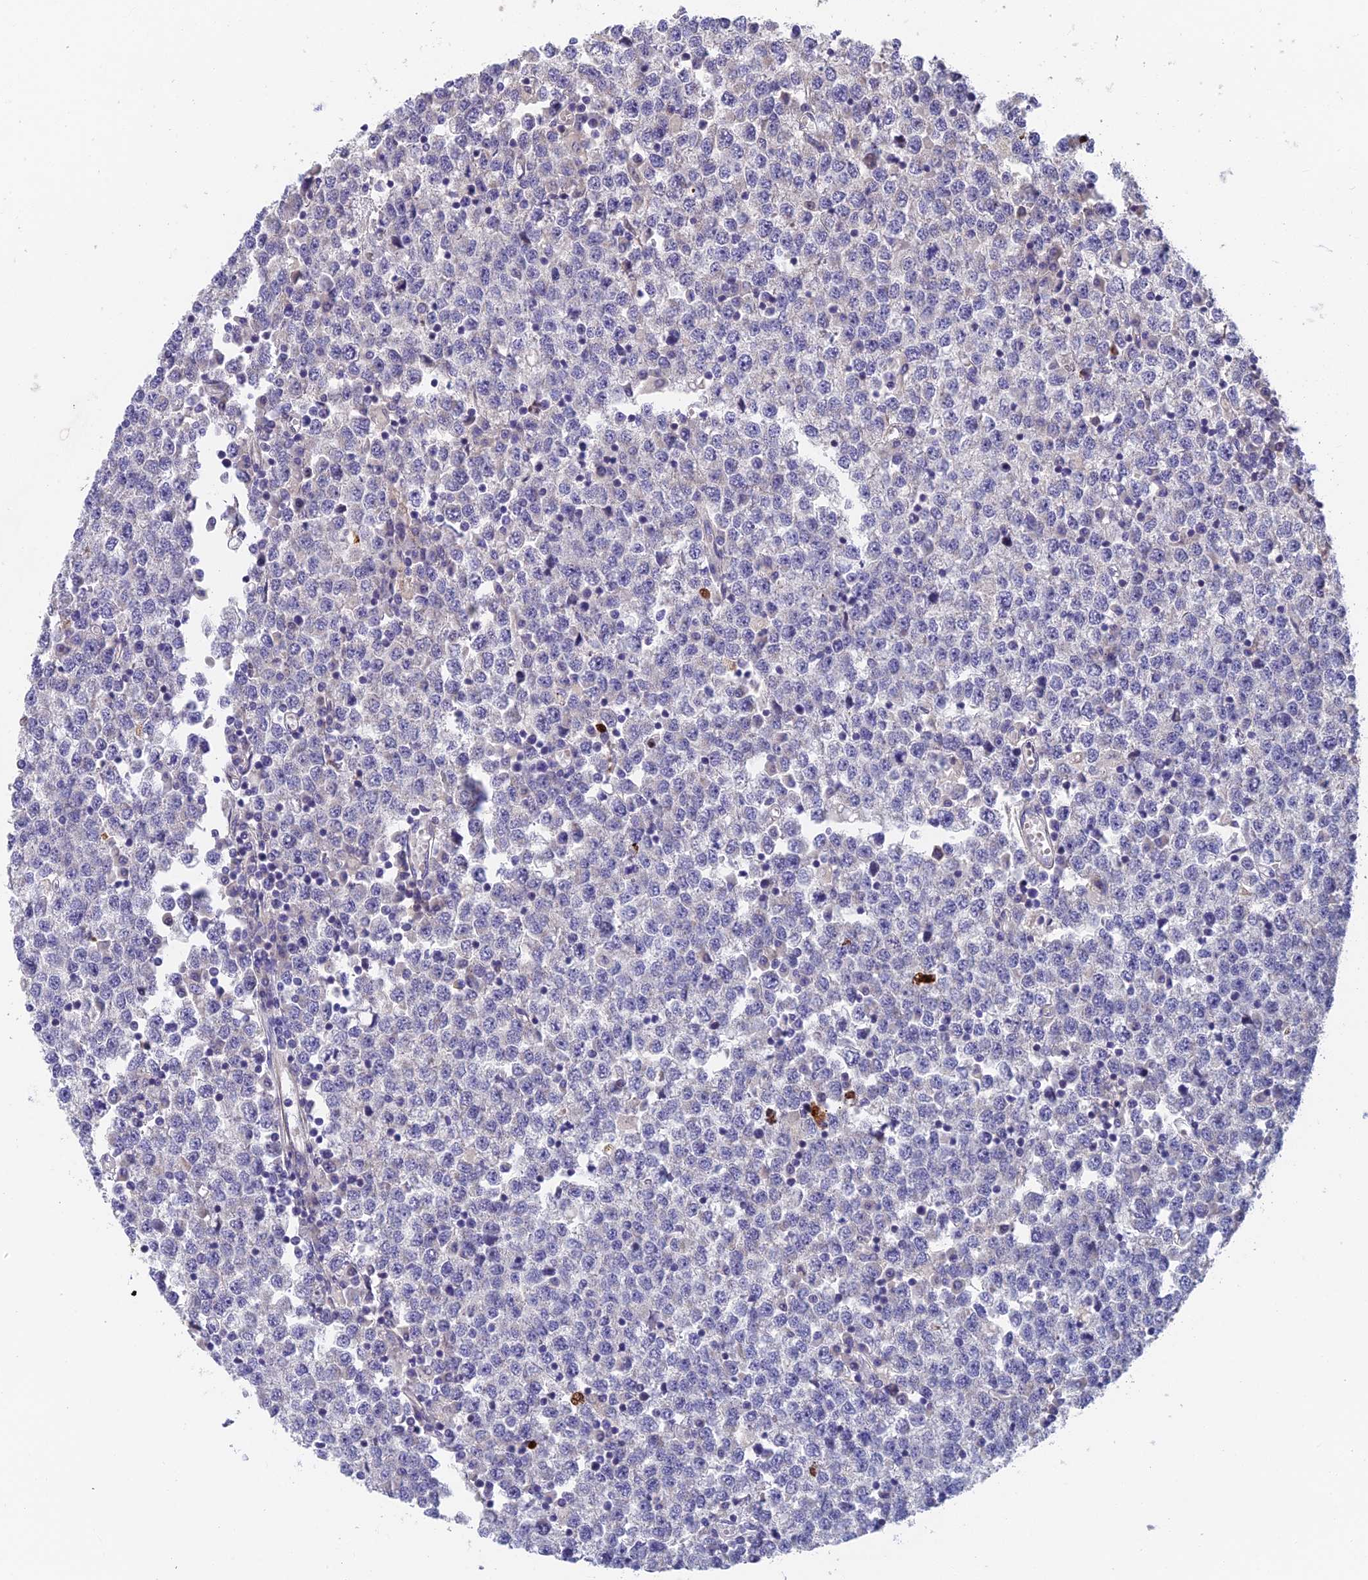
{"staining": {"intensity": "negative", "quantity": "none", "location": "none"}, "tissue": "testis cancer", "cell_type": "Tumor cells", "image_type": "cancer", "snomed": [{"axis": "morphology", "description": "Seminoma, NOS"}, {"axis": "topography", "description": "Testis"}], "caption": "Testis seminoma was stained to show a protein in brown. There is no significant positivity in tumor cells. (DAB immunohistochemistry (IHC) visualized using brightfield microscopy, high magnification).", "gene": "ADAMTS13", "patient": {"sex": "male", "age": 65}}